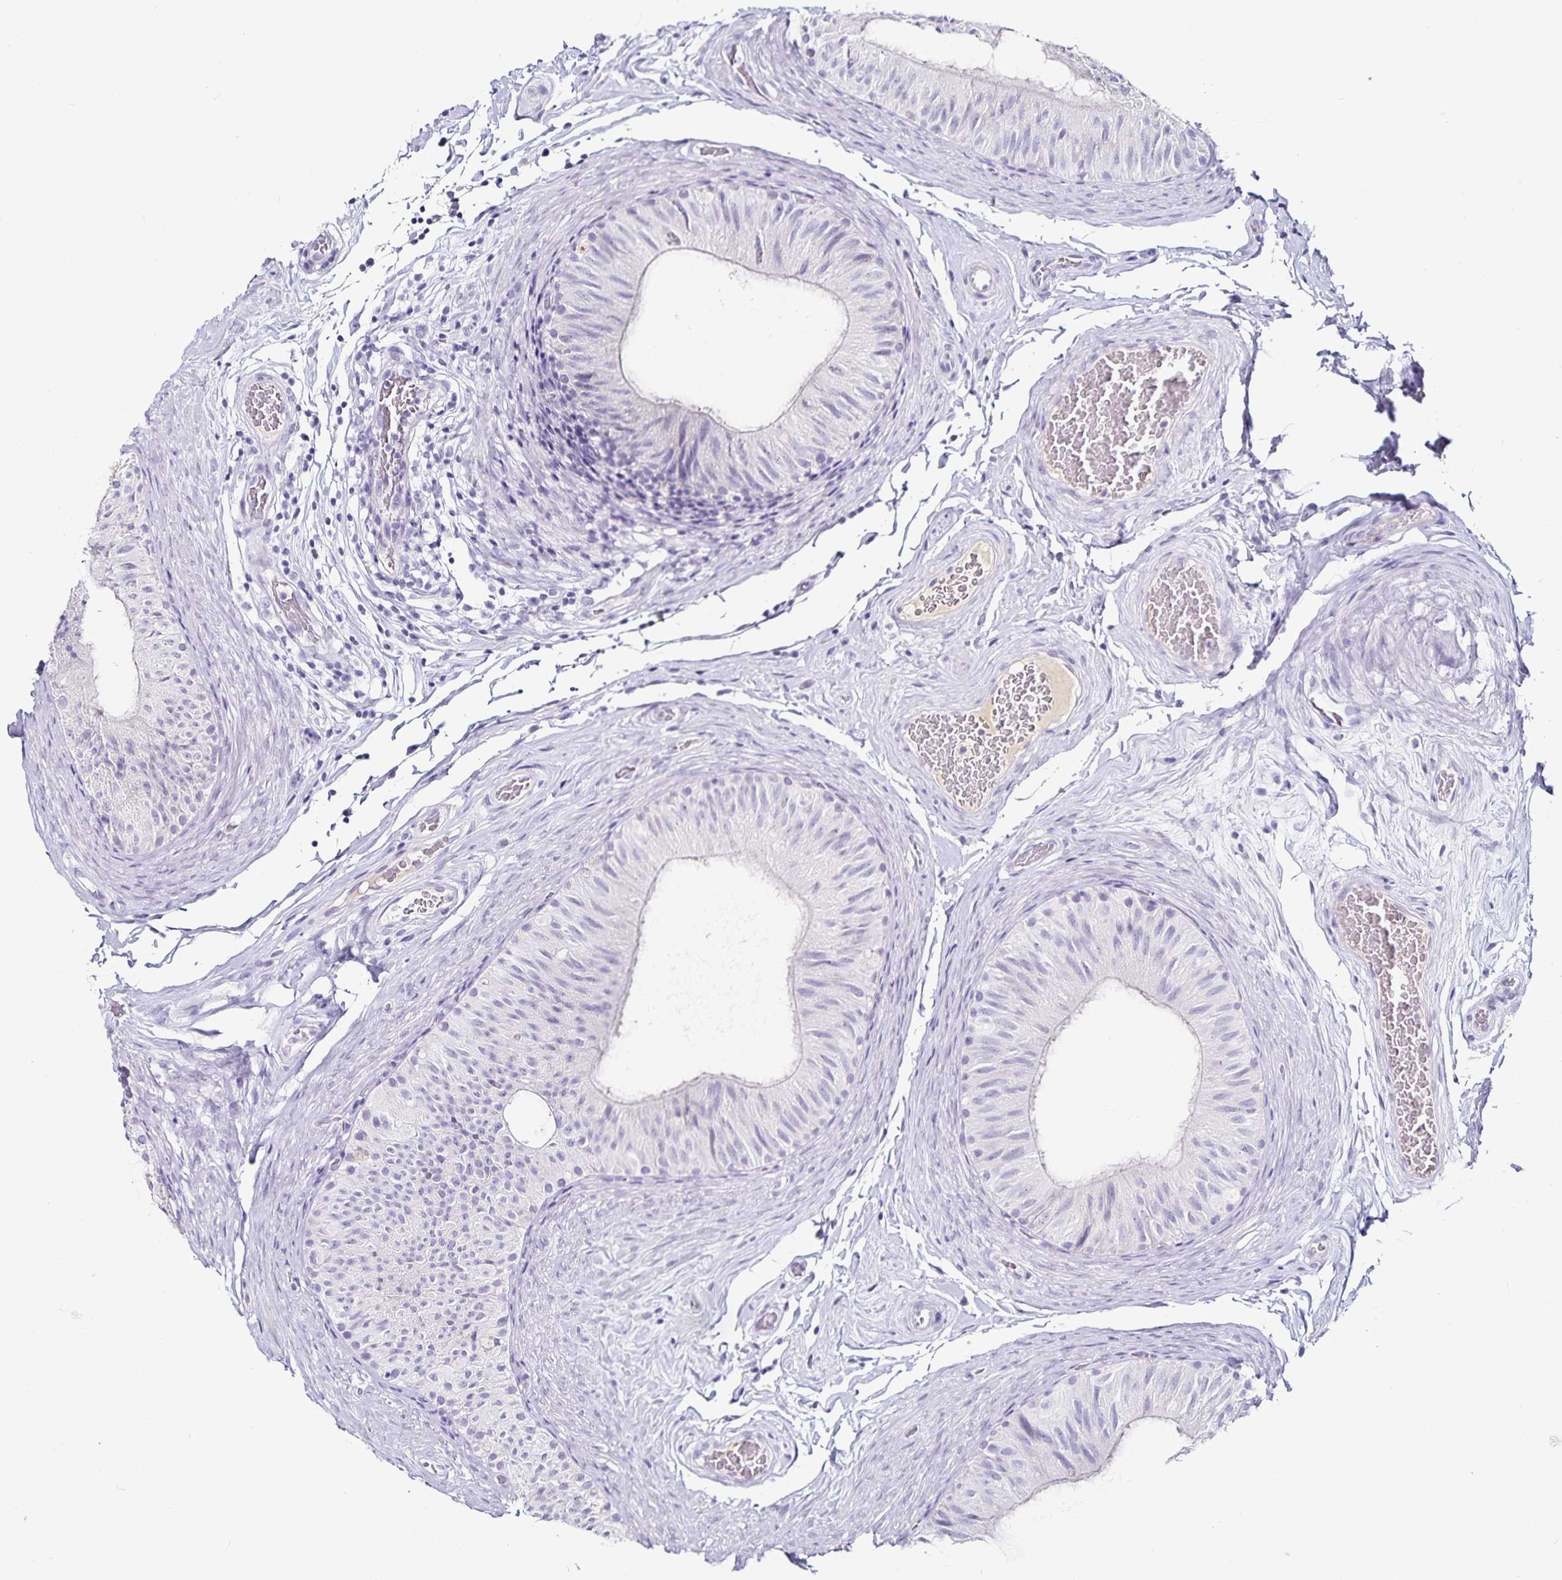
{"staining": {"intensity": "negative", "quantity": "none", "location": "none"}, "tissue": "epididymis", "cell_type": "Glandular cells", "image_type": "normal", "snomed": [{"axis": "morphology", "description": "Normal tissue, NOS"}, {"axis": "topography", "description": "Epididymis, spermatic cord, NOS"}, {"axis": "topography", "description": "Epididymis"}], "caption": "Immunohistochemical staining of benign epididymis reveals no significant staining in glandular cells.", "gene": "TTR", "patient": {"sex": "male", "age": 31}}